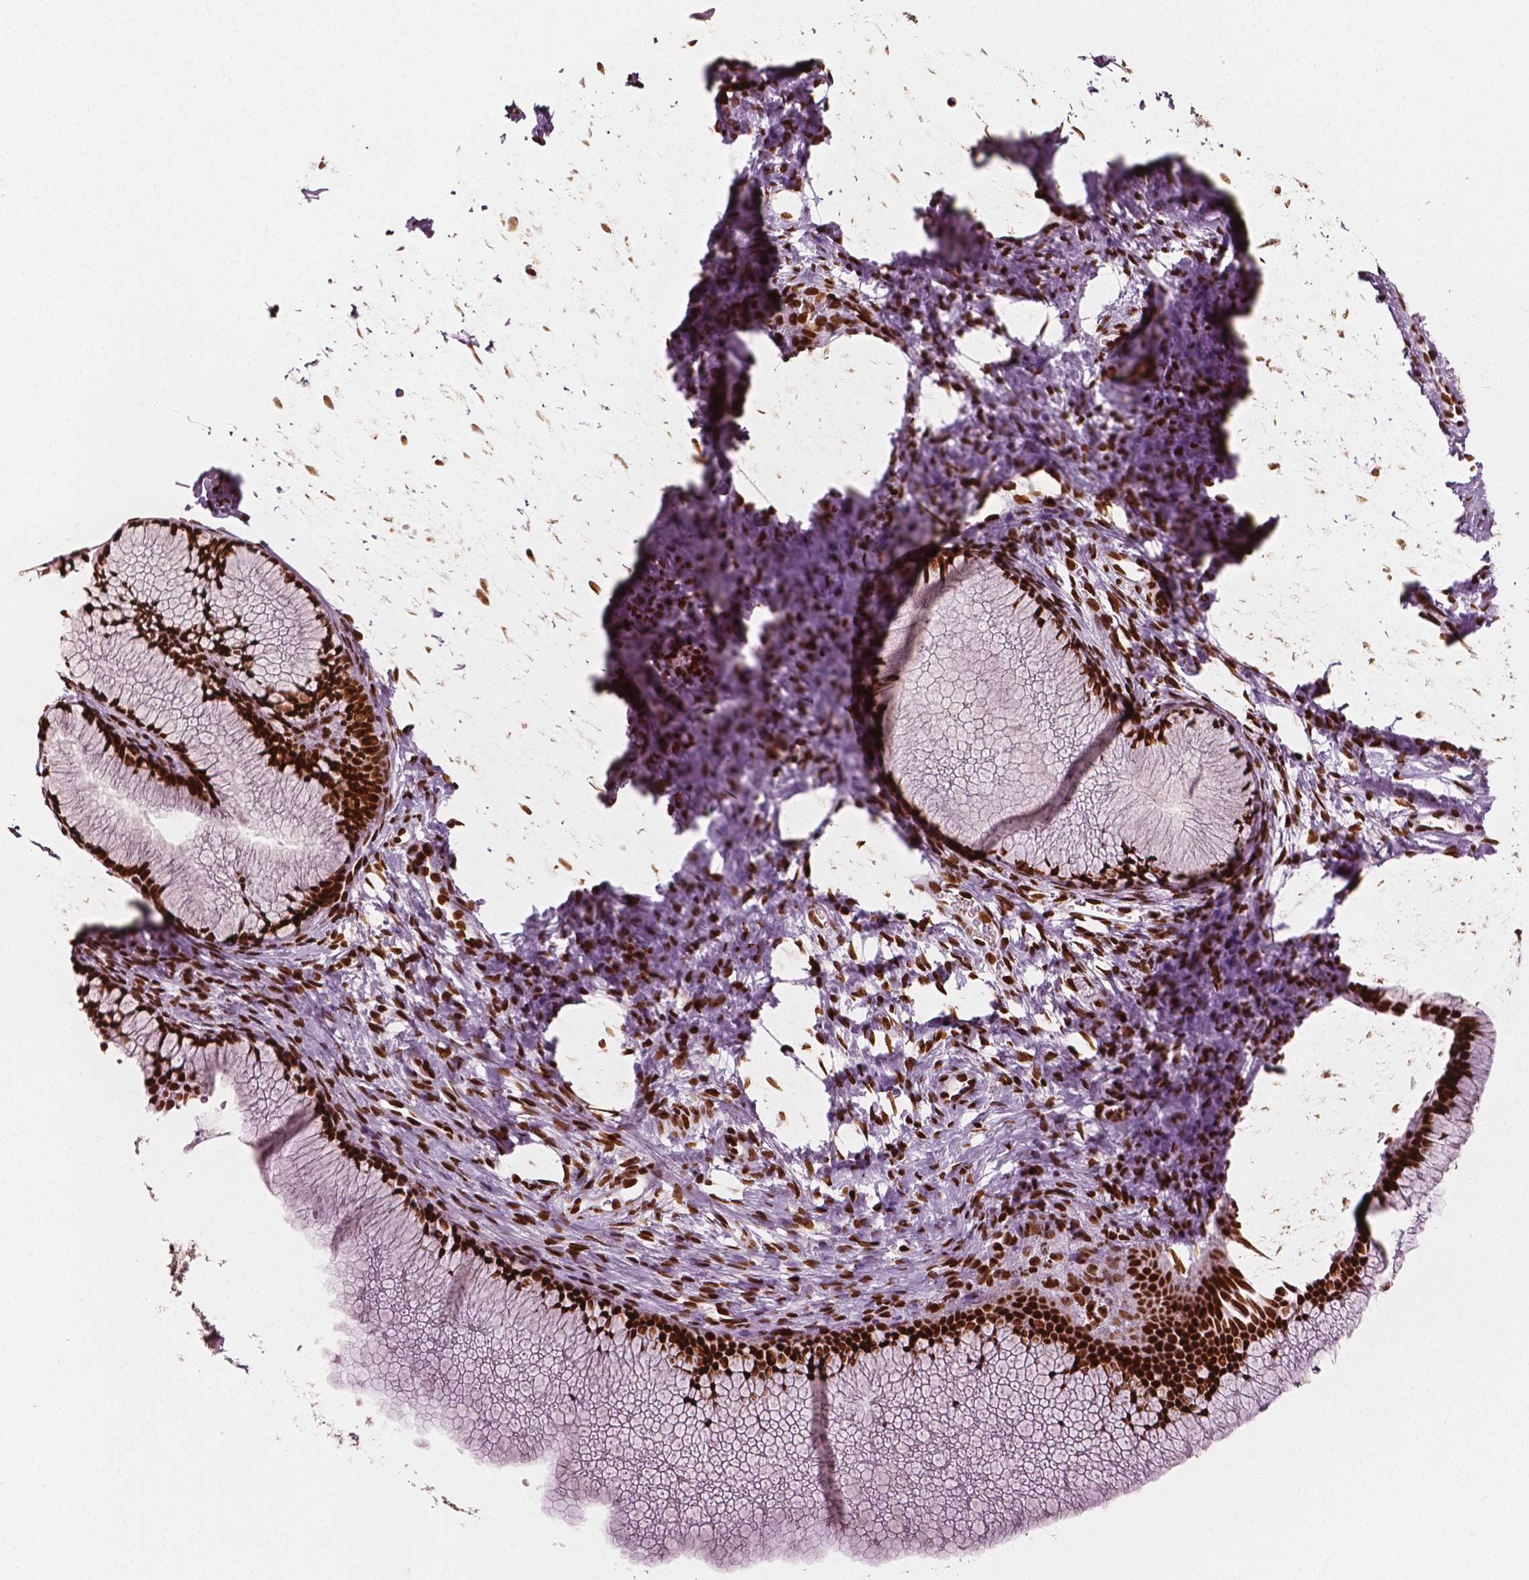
{"staining": {"intensity": "strong", "quantity": ">75%", "location": "nuclear"}, "tissue": "cervix", "cell_type": "Glandular cells", "image_type": "normal", "snomed": [{"axis": "morphology", "description": "Normal tissue, NOS"}, {"axis": "topography", "description": "Cervix"}], "caption": "The photomicrograph demonstrates staining of benign cervix, revealing strong nuclear protein staining (brown color) within glandular cells.", "gene": "CTCF", "patient": {"sex": "female", "age": 40}}